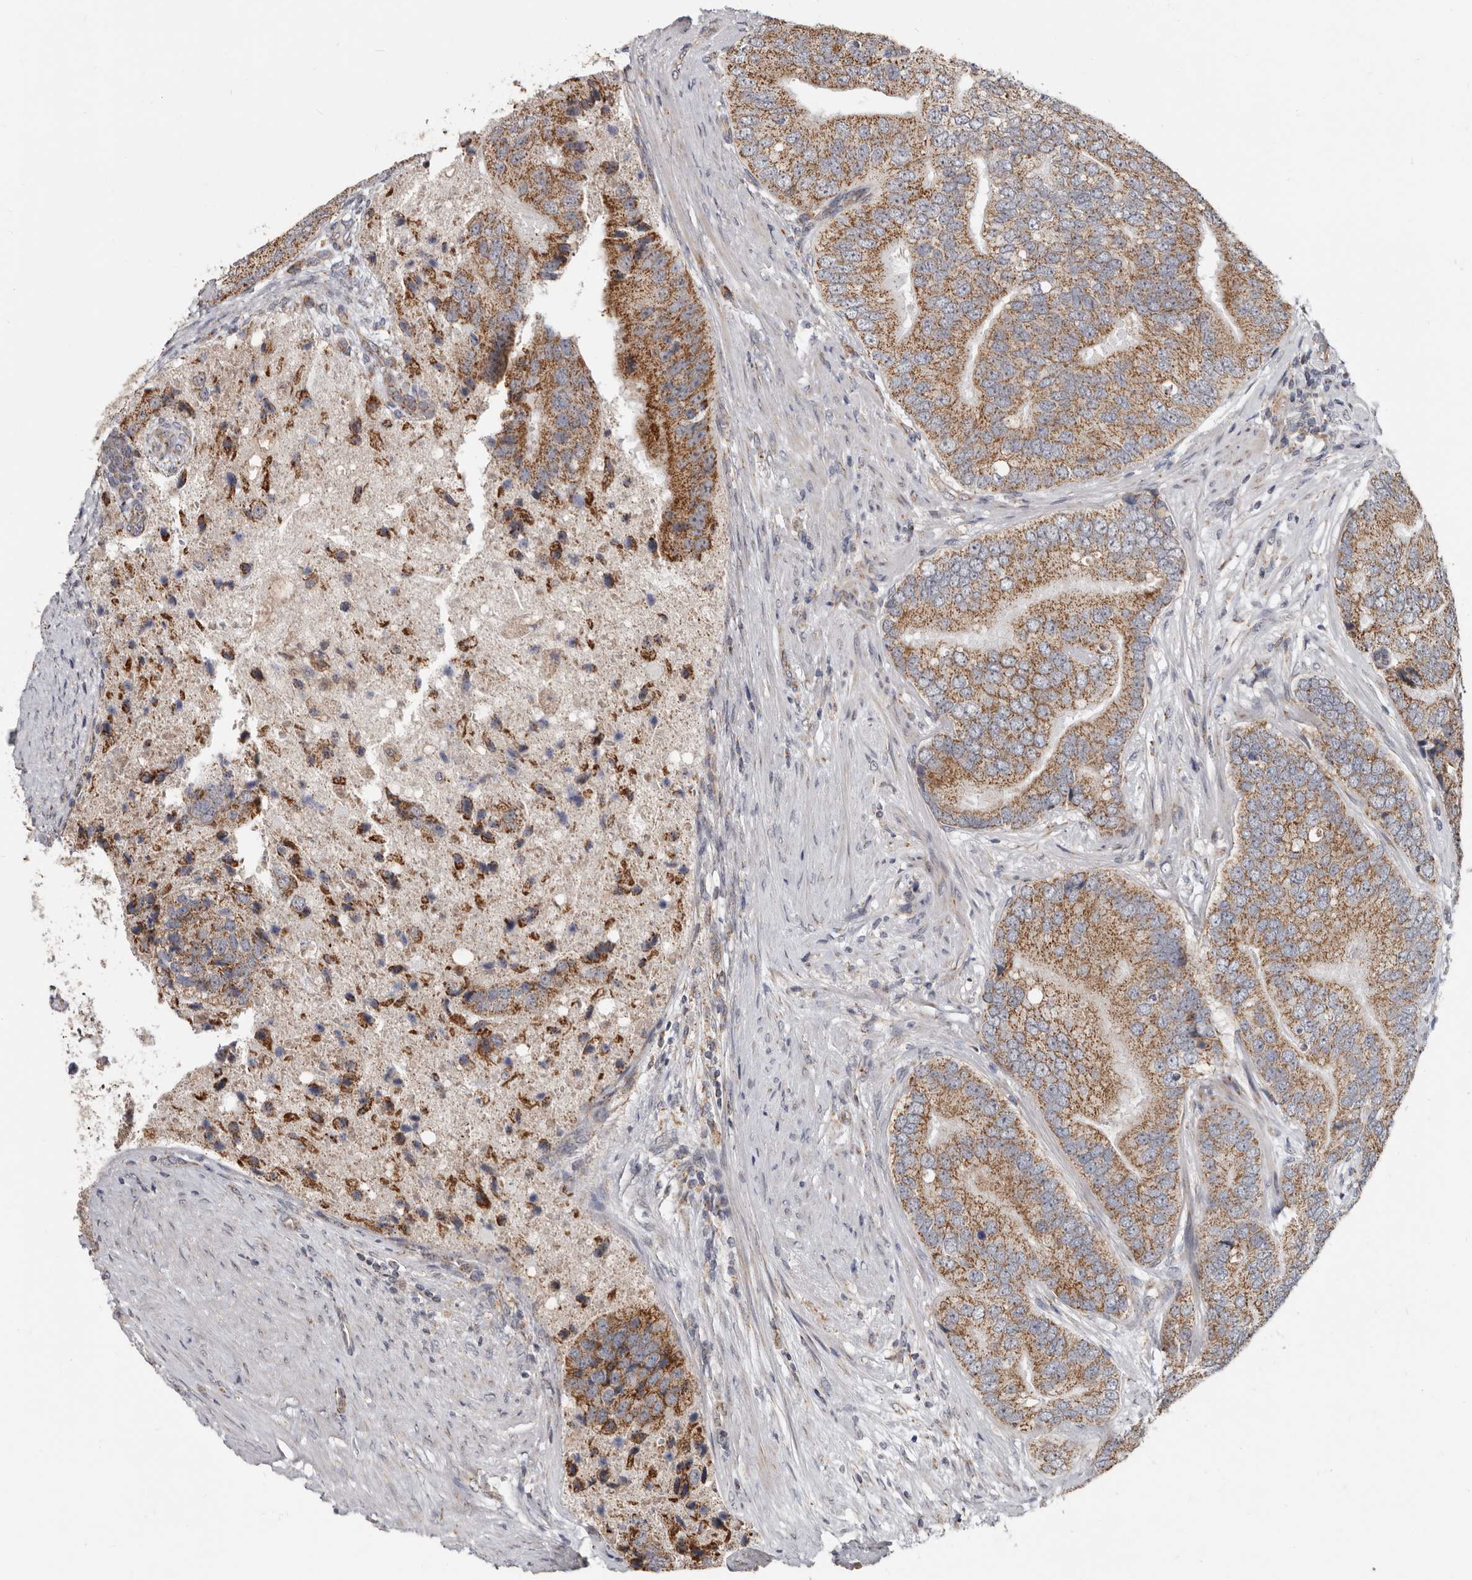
{"staining": {"intensity": "moderate", "quantity": ">75%", "location": "cytoplasmic/membranous"}, "tissue": "prostate cancer", "cell_type": "Tumor cells", "image_type": "cancer", "snomed": [{"axis": "morphology", "description": "Adenocarcinoma, High grade"}, {"axis": "topography", "description": "Prostate"}], "caption": "High-grade adenocarcinoma (prostate) stained with IHC exhibits moderate cytoplasmic/membranous staining in approximately >75% of tumor cells.", "gene": "MRPL18", "patient": {"sex": "male", "age": 70}}